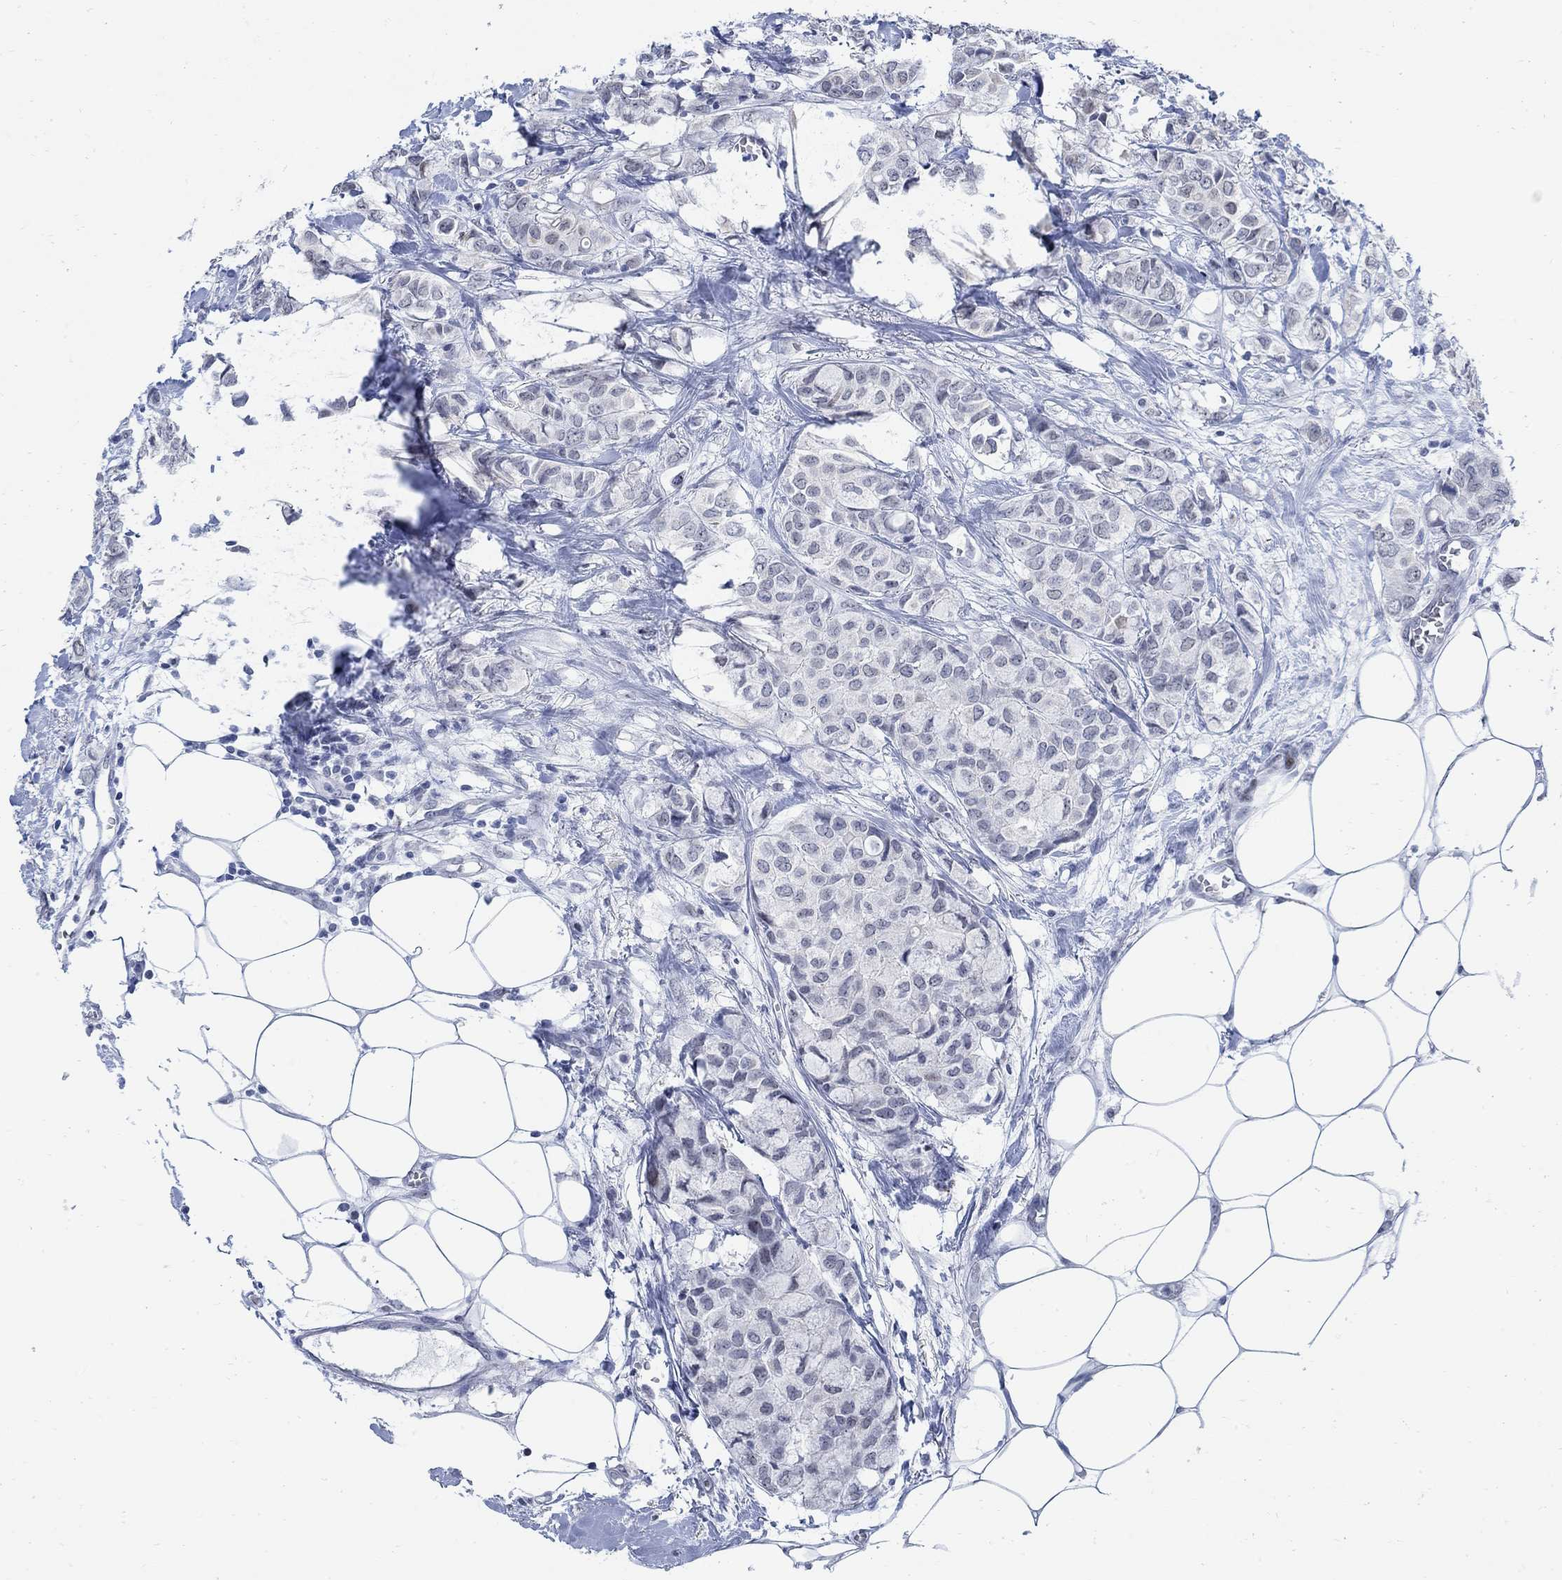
{"staining": {"intensity": "negative", "quantity": "none", "location": "none"}, "tissue": "breast cancer", "cell_type": "Tumor cells", "image_type": "cancer", "snomed": [{"axis": "morphology", "description": "Duct carcinoma"}, {"axis": "topography", "description": "Breast"}], "caption": "Histopathology image shows no significant protein positivity in tumor cells of intraductal carcinoma (breast).", "gene": "DLK1", "patient": {"sex": "female", "age": 85}}